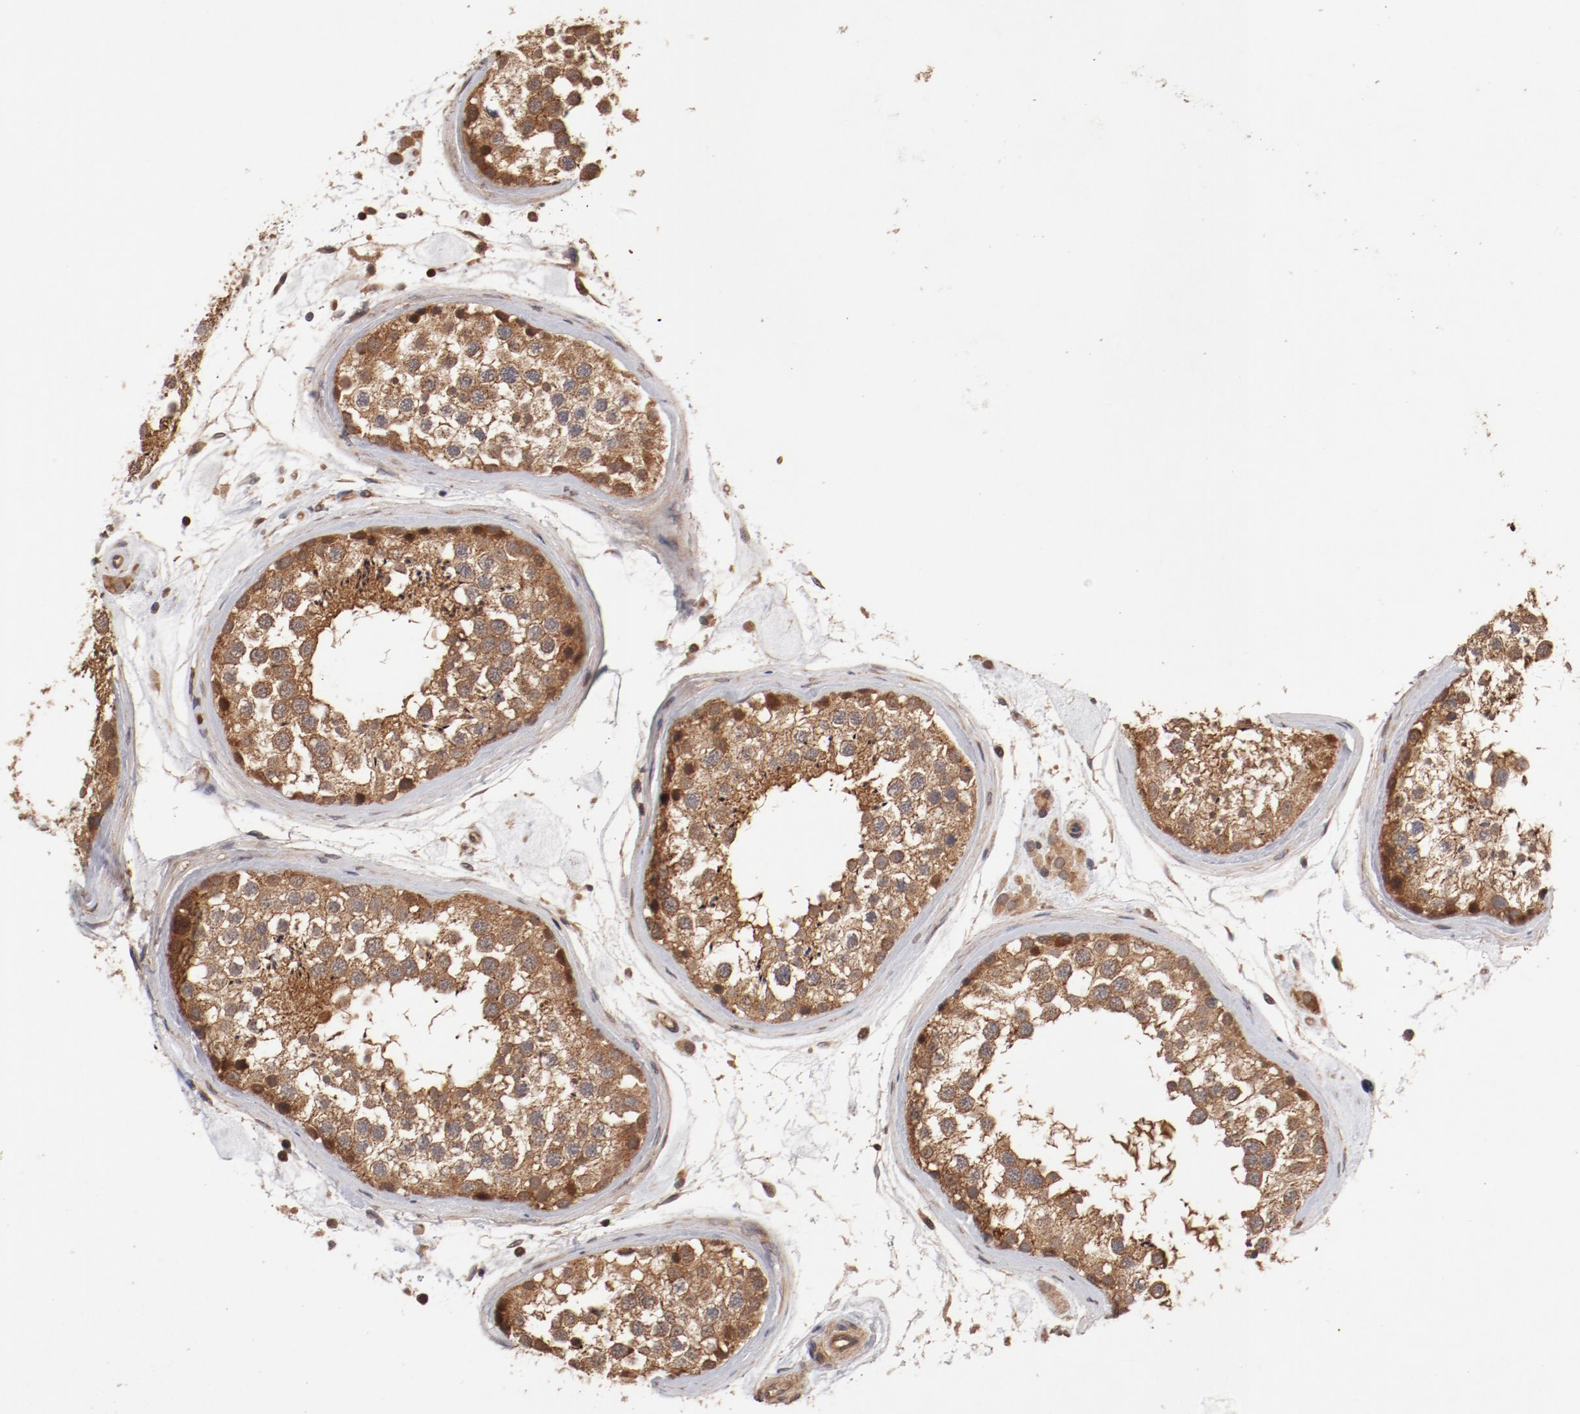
{"staining": {"intensity": "moderate", "quantity": ">75%", "location": "cytoplasmic/membranous"}, "tissue": "testis", "cell_type": "Cells in seminiferous ducts", "image_type": "normal", "snomed": [{"axis": "morphology", "description": "Normal tissue, NOS"}, {"axis": "topography", "description": "Testis"}], "caption": "Brown immunohistochemical staining in benign testis exhibits moderate cytoplasmic/membranous expression in about >75% of cells in seminiferous ducts.", "gene": "GUF1", "patient": {"sex": "male", "age": 46}}